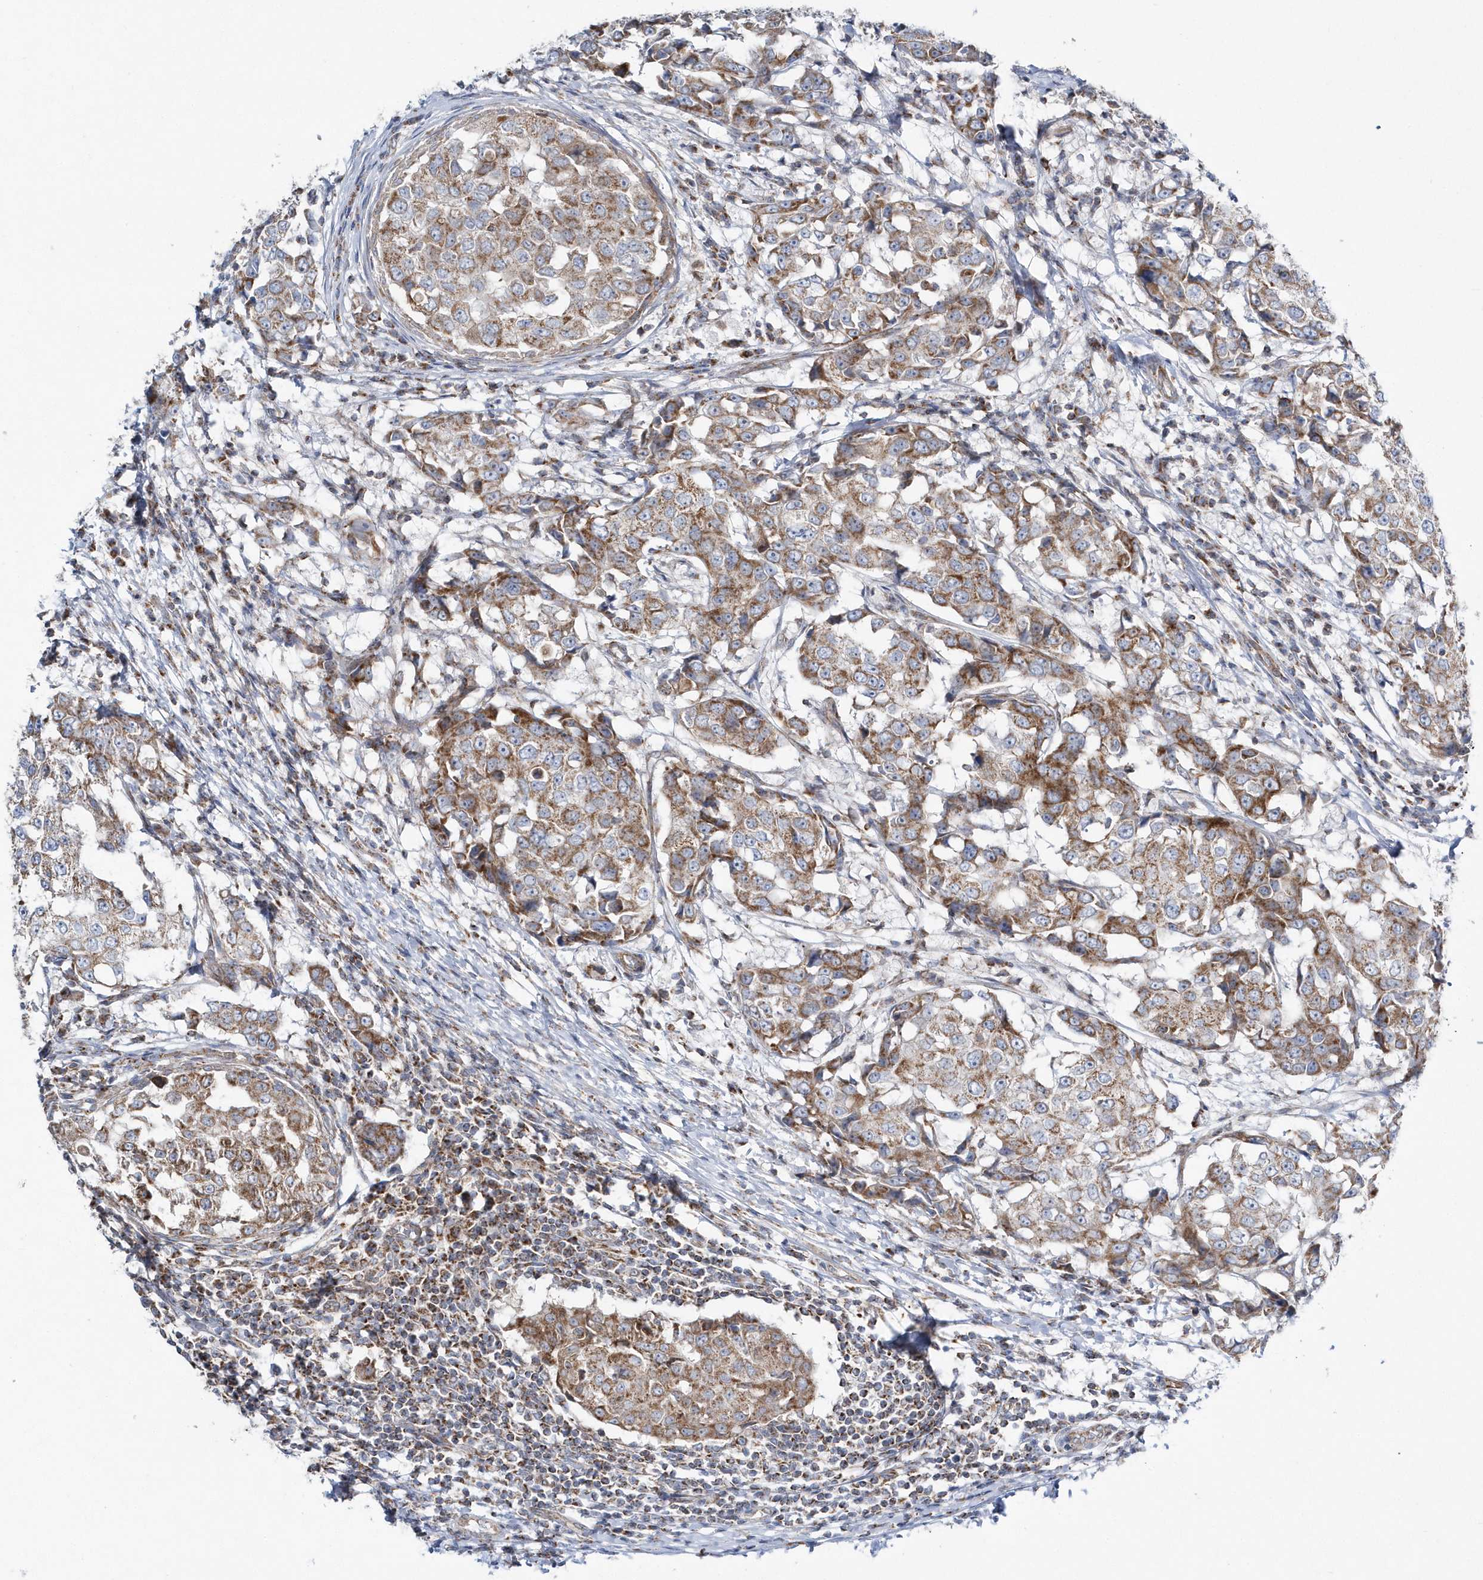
{"staining": {"intensity": "moderate", "quantity": ">75%", "location": "cytoplasmic/membranous"}, "tissue": "breast cancer", "cell_type": "Tumor cells", "image_type": "cancer", "snomed": [{"axis": "morphology", "description": "Duct carcinoma"}, {"axis": "topography", "description": "Breast"}], "caption": "Immunohistochemistry micrograph of neoplastic tissue: human intraductal carcinoma (breast) stained using immunohistochemistry (IHC) reveals medium levels of moderate protein expression localized specifically in the cytoplasmic/membranous of tumor cells, appearing as a cytoplasmic/membranous brown color.", "gene": "OPA1", "patient": {"sex": "female", "age": 27}}